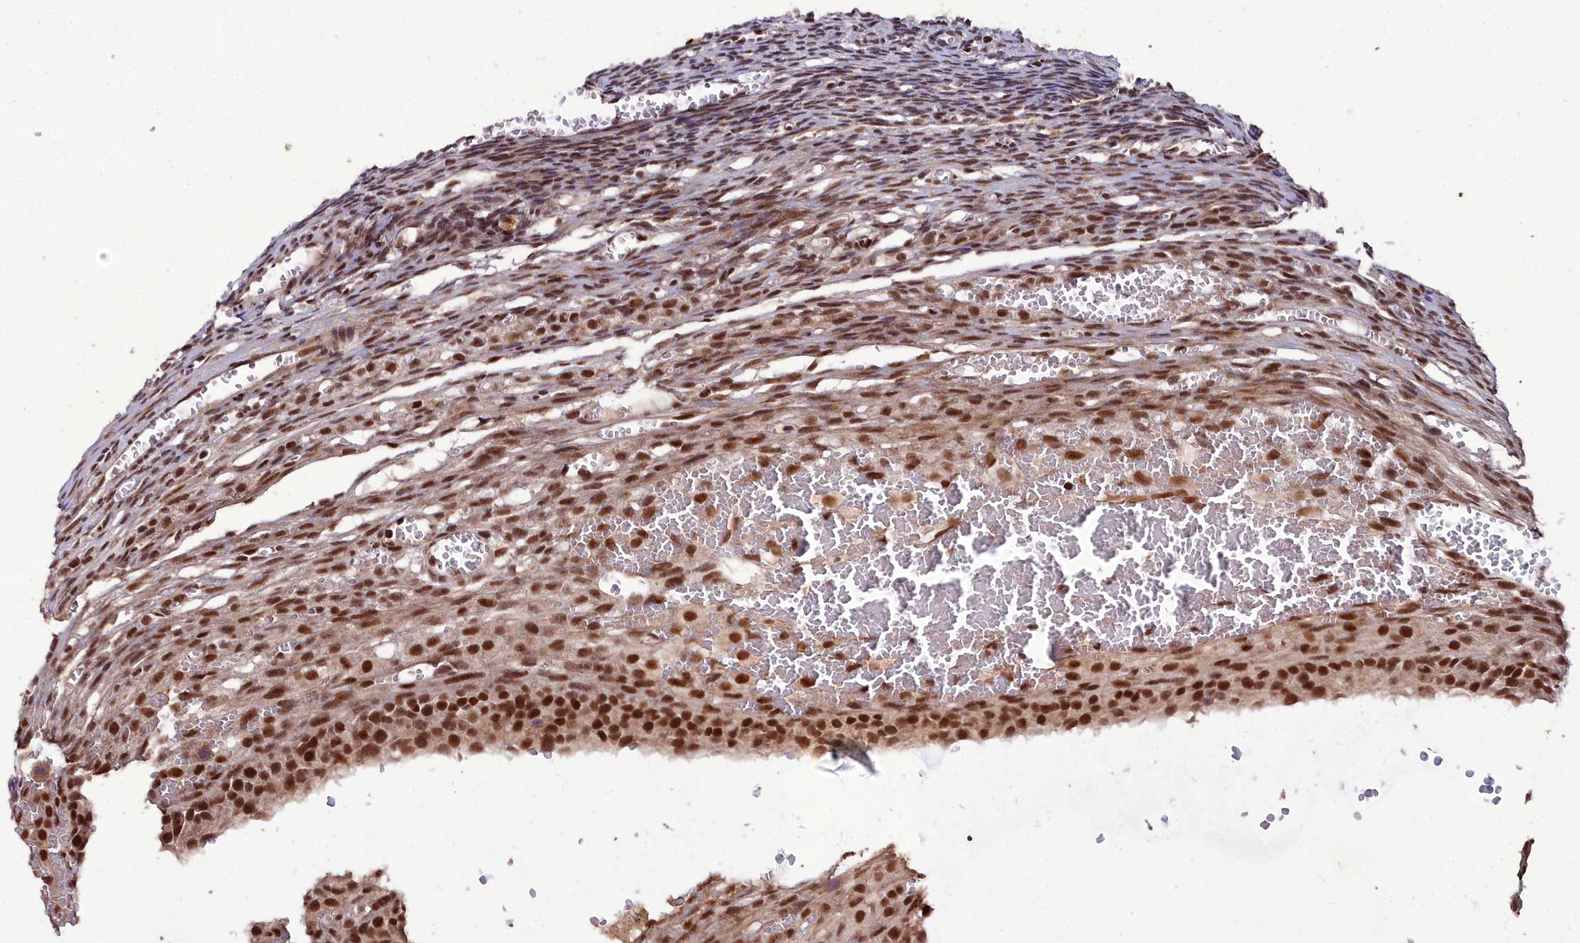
{"staining": {"intensity": "moderate", "quantity": ">75%", "location": "nuclear"}, "tissue": "ovary", "cell_type": "Ovarian stroma cells", "image_type": "normal", "snomed": [{"axis": "morphology", "description": "Normal tissue, NOS"}, {"axis": "topography", "description": "Ovary"}], "caption": "Immunohistochemical staining of normal ovary shows medium levels of moderate nuclear expression in about >75% of ovarian stroma cells. The protein is stained brown, and the nuclei are stained in blue (DAB (3,3'-diaminobenzidine) IHC with brightfield microscopy, high magnification).", "gene": "CXXC1", "patient": {"sex": "female", "age": 39}}